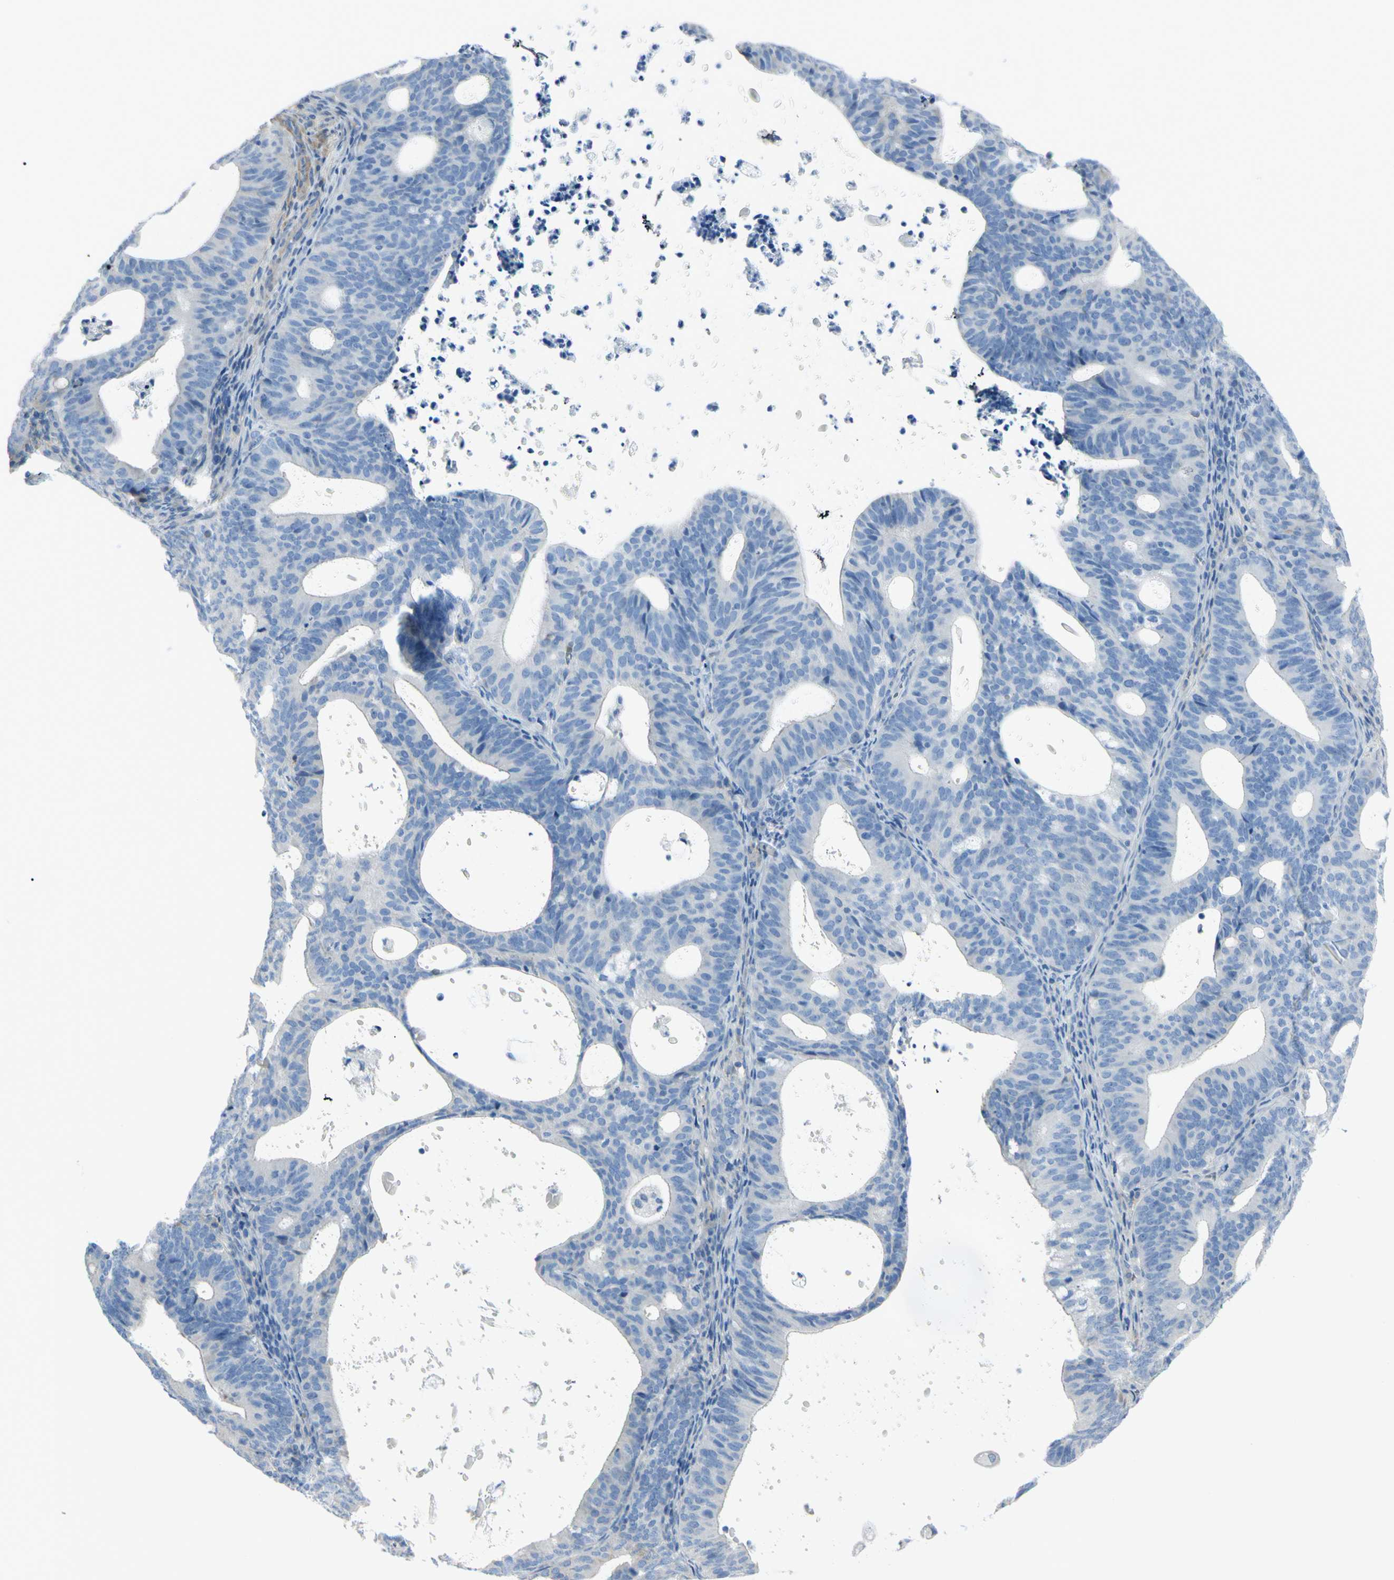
{"staining": {"intensity": "negative", "quantity": "none", "location": "none"}, "tissue": "endometrial cancer", "cell_type": "Tumor cells", "image_type": "cancer", "snomed": [{"axis": "morphology", "description": "Adenocarcinoma, NOS"}, {"axis": "topography", "description": "Uterus"}], "caption": "Adenocarcinoma (endometrial) was stained to show a protein in brown. There is no significant staining in tumor cells. Brightfield microscopy of IHC stained with DAB (3,3'-diaminobenzidine) (brown) and hematoxylin (blue), captured at high magnification.", "gene": "NCBP2L", "patient": {"sex": "female", "age": 83}}